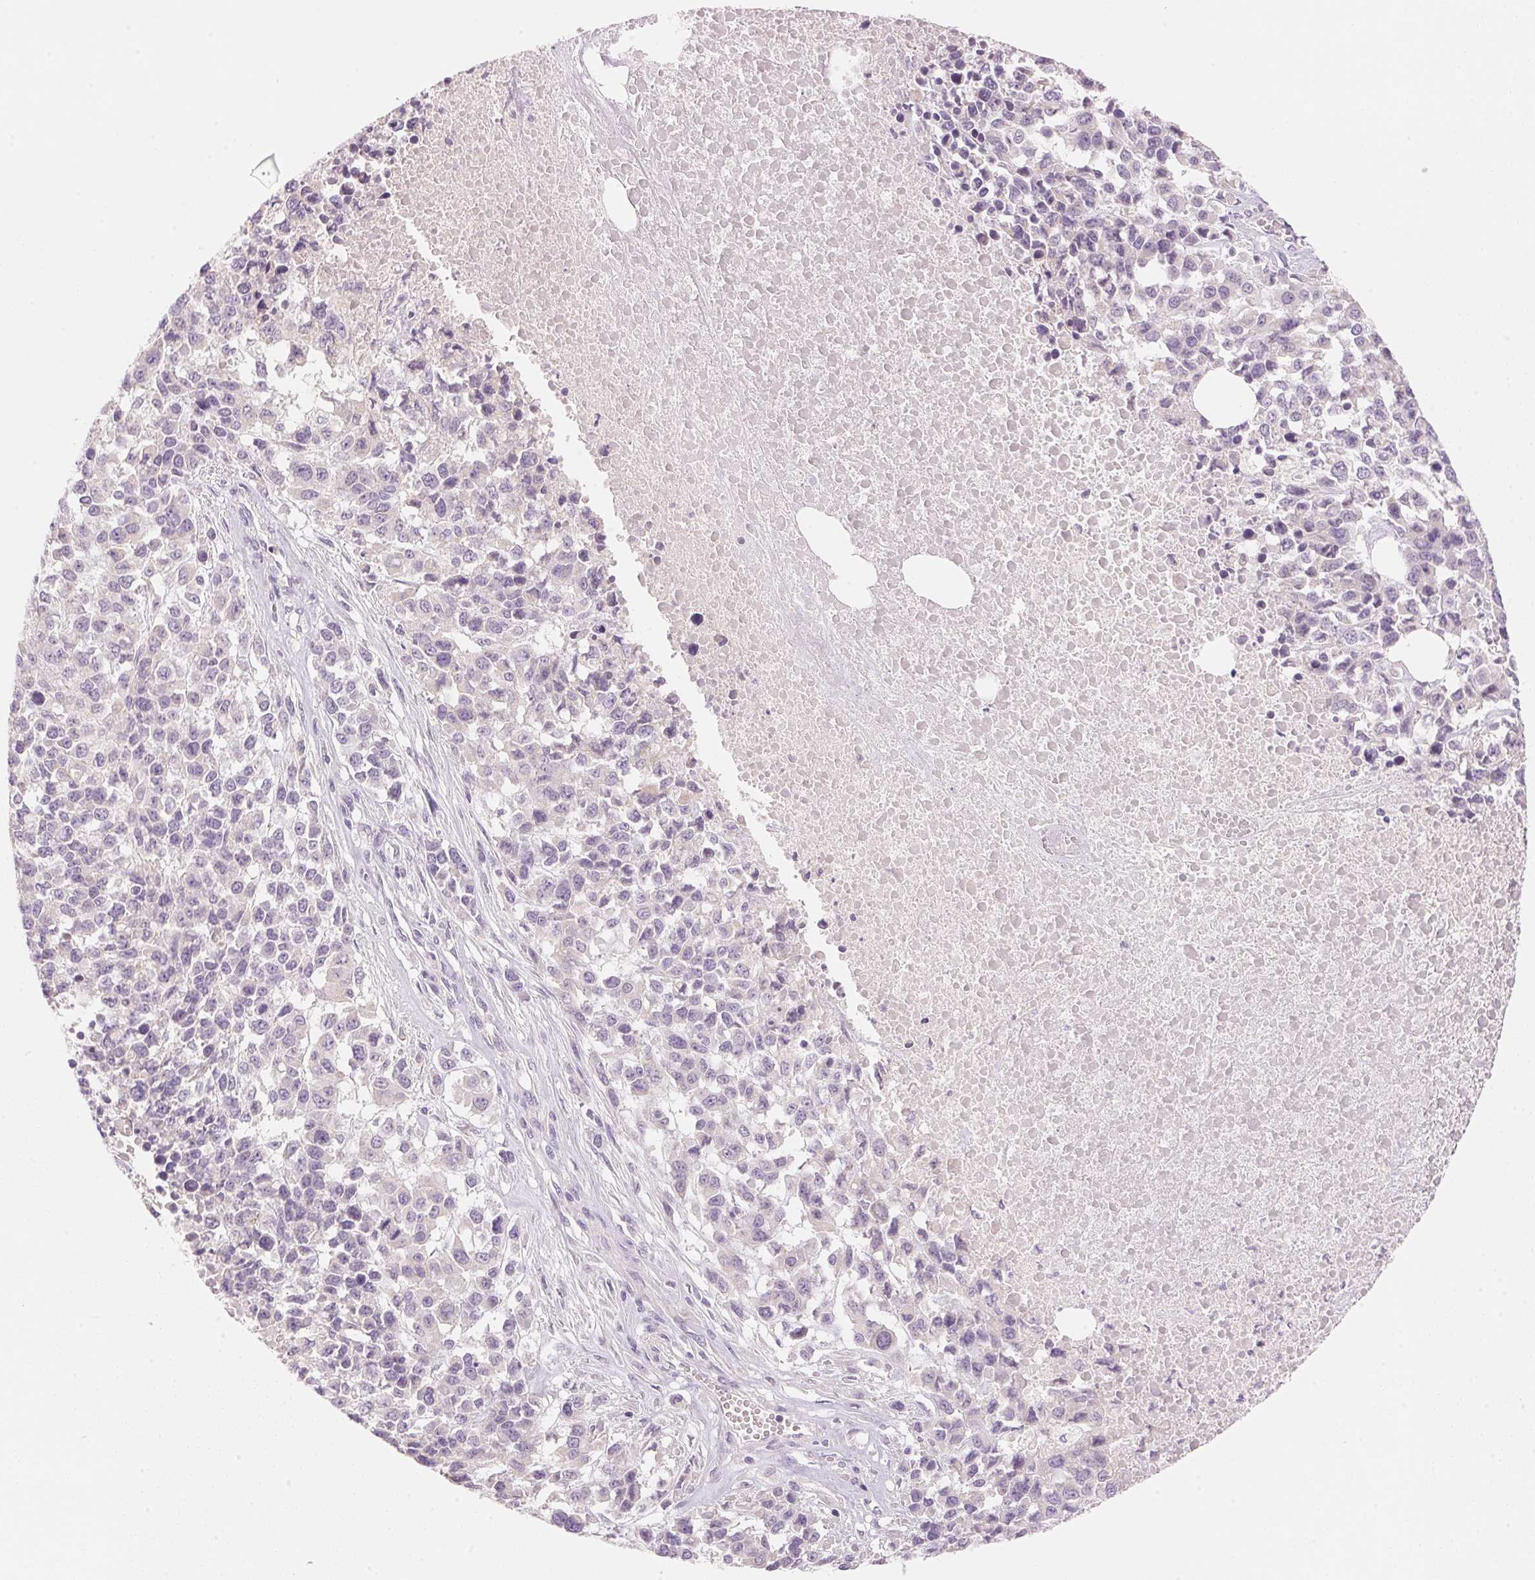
{"staining": {"intensity": "negative", "quantity": "none", "location": "none"}, "tissue": "melanoma", "cell_type": "Tumor cells", "image_type": "cancer", "snomed": [{"axis": "morphology", "description": "Malignant melanoma, Metastatic site"}, {"axis": "topography", "description": "Skin"}], "caption": "Immunohistochemistry (IHC) of melanoma reveals no staining in tumor cells.", "gene": "CYP11B1", "patient": {"sex": "male", "age": 84}}